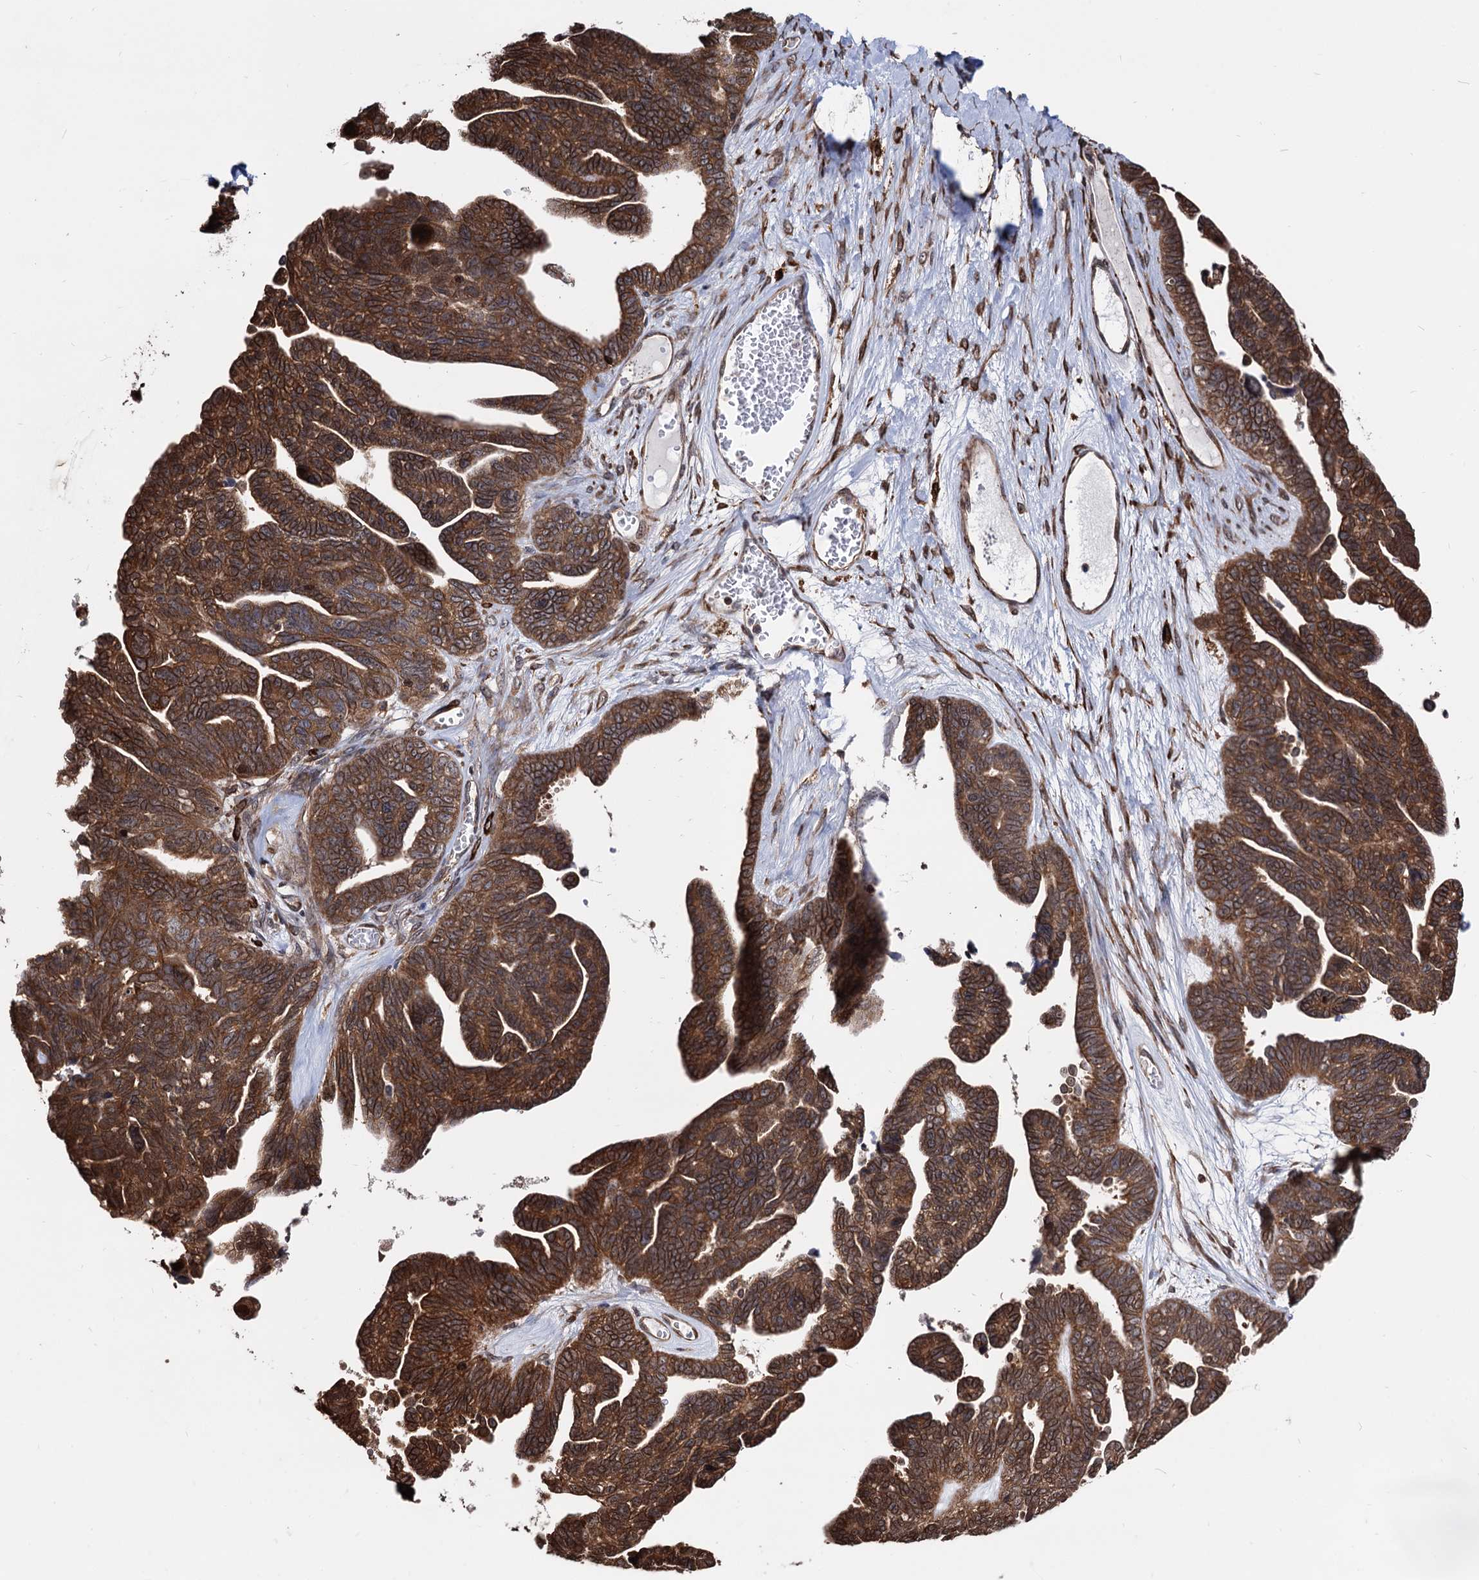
{"staining": {"intensity": "strong", "quantity": ">75%", "location": "cytoplasmic/membranous"}, "tissue": "ovarian cancer", "cell_type": "Tumor cells", "image_type": "cancer", "snomed": [{"axis": "morphology", "description": "Cystadenocarcinoma, serous, NOS"}, {"axis": "topography", "description": "Ovary"}], "caption": "Ovarian cancer (serous cystadenocarcinoma) stained with DAB (3,3'-diaminobenzidine) immunohistochemistry displays high levels of strong cytoplasmic/membranous staining in about >75% of tumor cells.", "gene": "ANKRD12", "patient": {"sex": "female", "age": 79}}